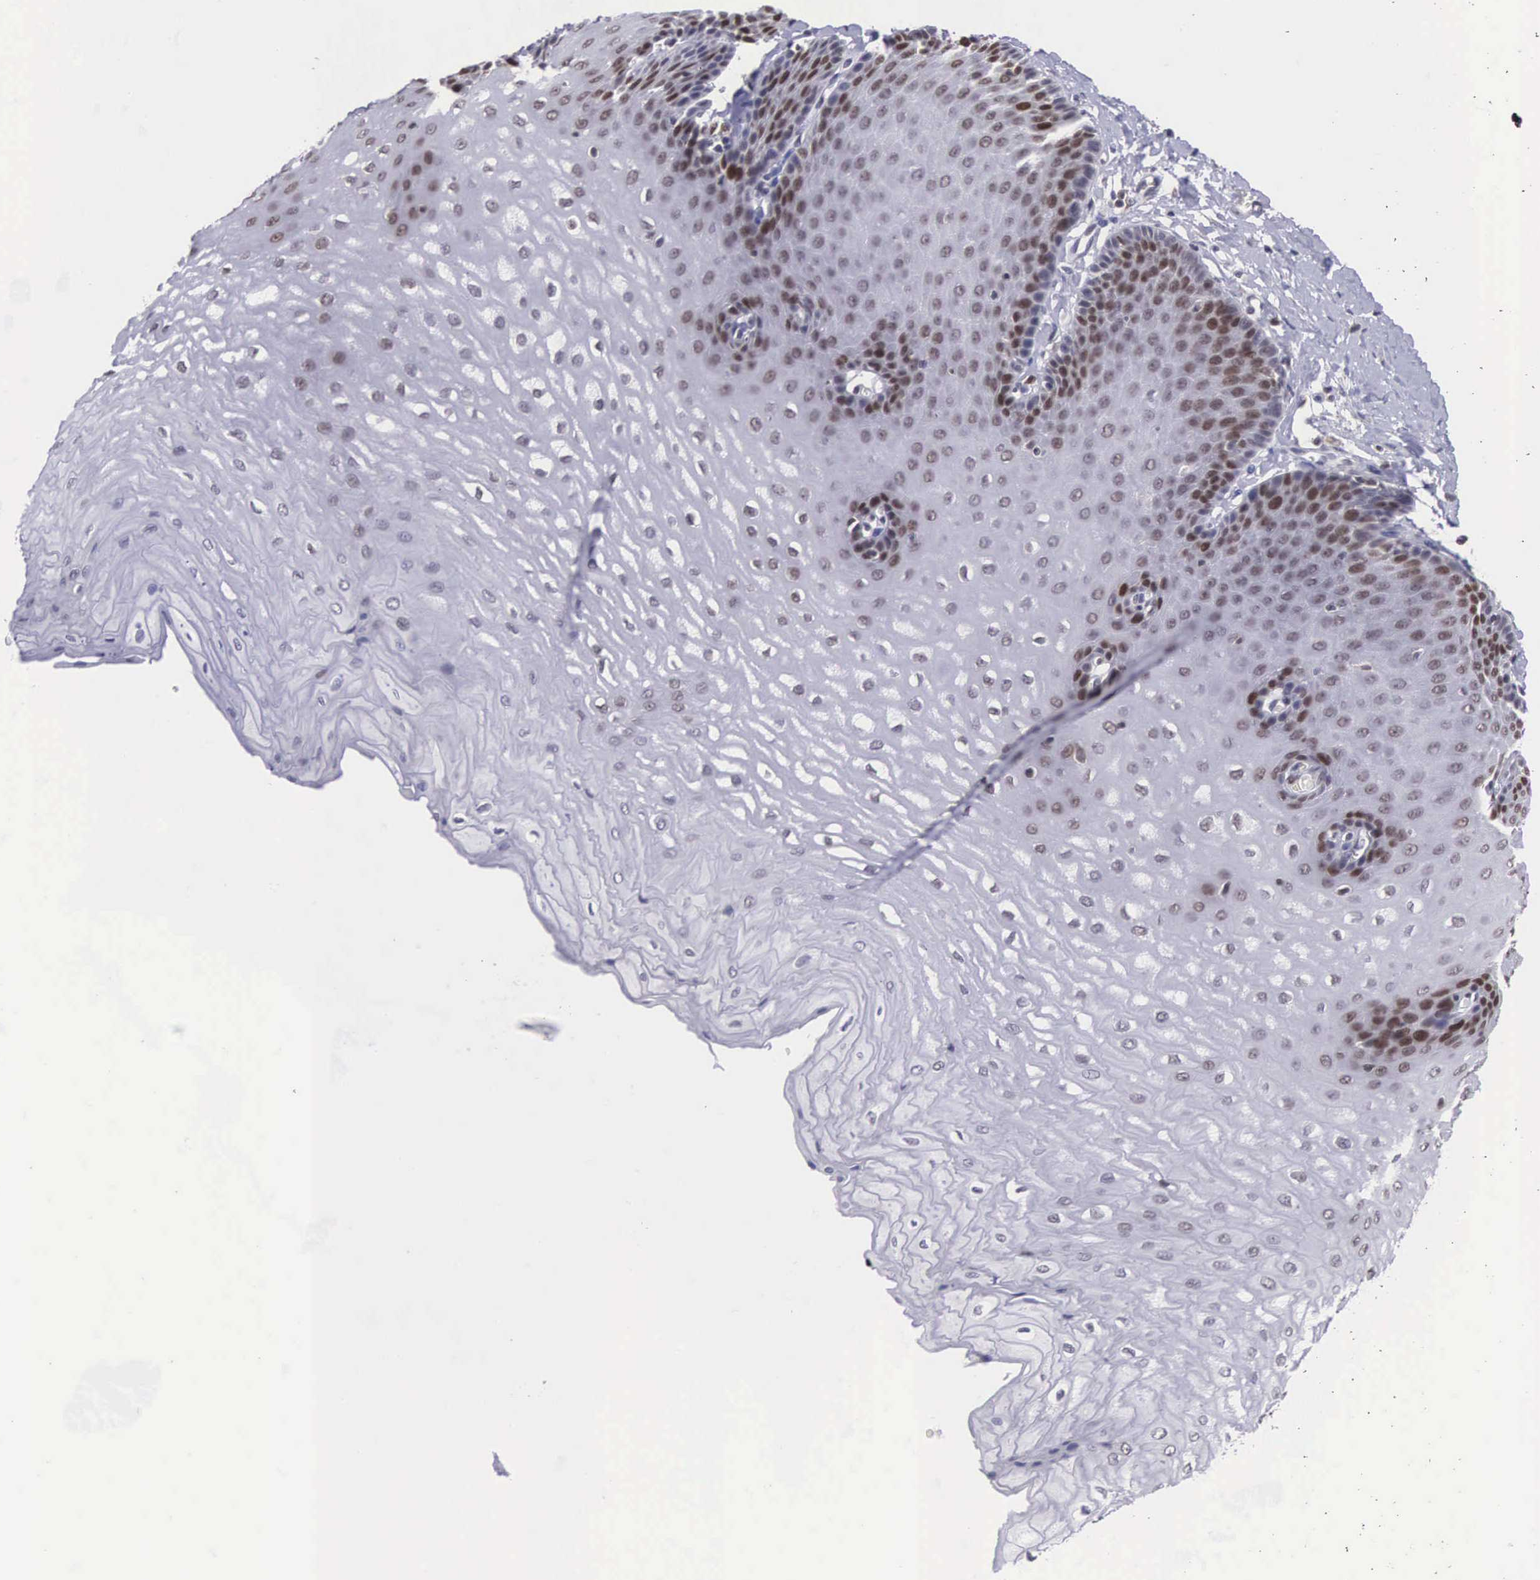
{"staining": {"intensity": "moderate", "quantity": "25%-75%", "location": "nuclear"}, "tissue": "esophagus", "cell_type": "Squamous epithelial cells", "image_type": "normal", "snomed": [{"axis": "morphology", "description": "Normal tissue, NOS"}, {"axis": "topography", "description": "Esophagus"}], "caption": "Immunohistochemical staining of benign human esophagus exhibits medium levels of moderate nuclear staining in about 25%-75% of squamous epithelial cells.", "gene": "VRK1", "patient": {"sex": "male", "age": 70}}